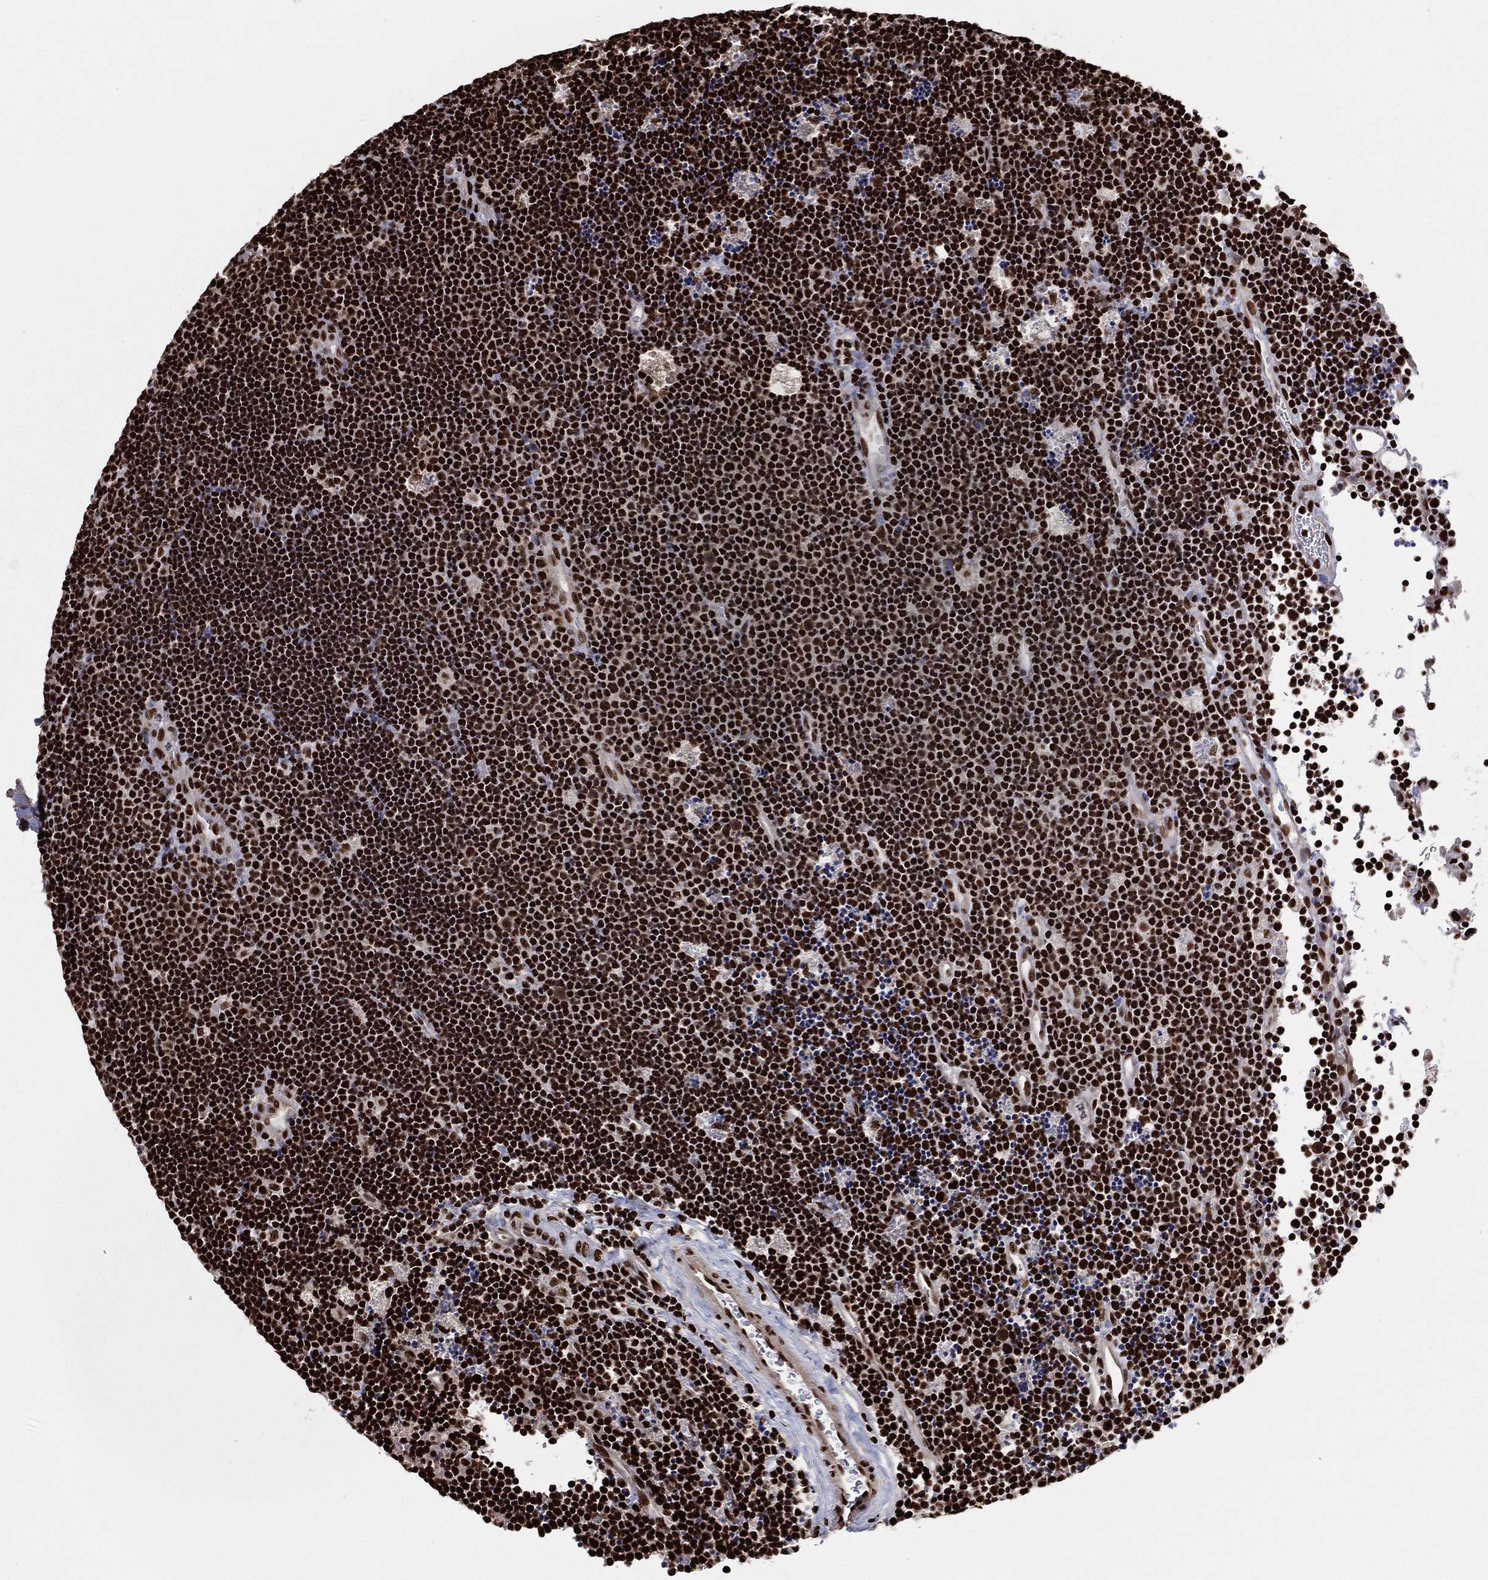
{"staining": {"intensity": "strong", "quantity": ">75%", "location": "nuclear"}, "tissue": "lymphoma", "cell_type": "Tumor cells", "image_type": "cancer", "snomed": [{"axis": "morphology", "description": "Malignant lymphoma, non-Hodgkin's type, Low grade"}, {"axis": "topography", "description": "Brain"}], "caption": "Immunohistochemistry photomicrograph of lymphoma stained for a protein (brown), which shows high levels of strong nuclear expression in approximately >75% of tumor cells.", "gene": "TP53BP1", "patient": {"sex": "female", "age": 66}}